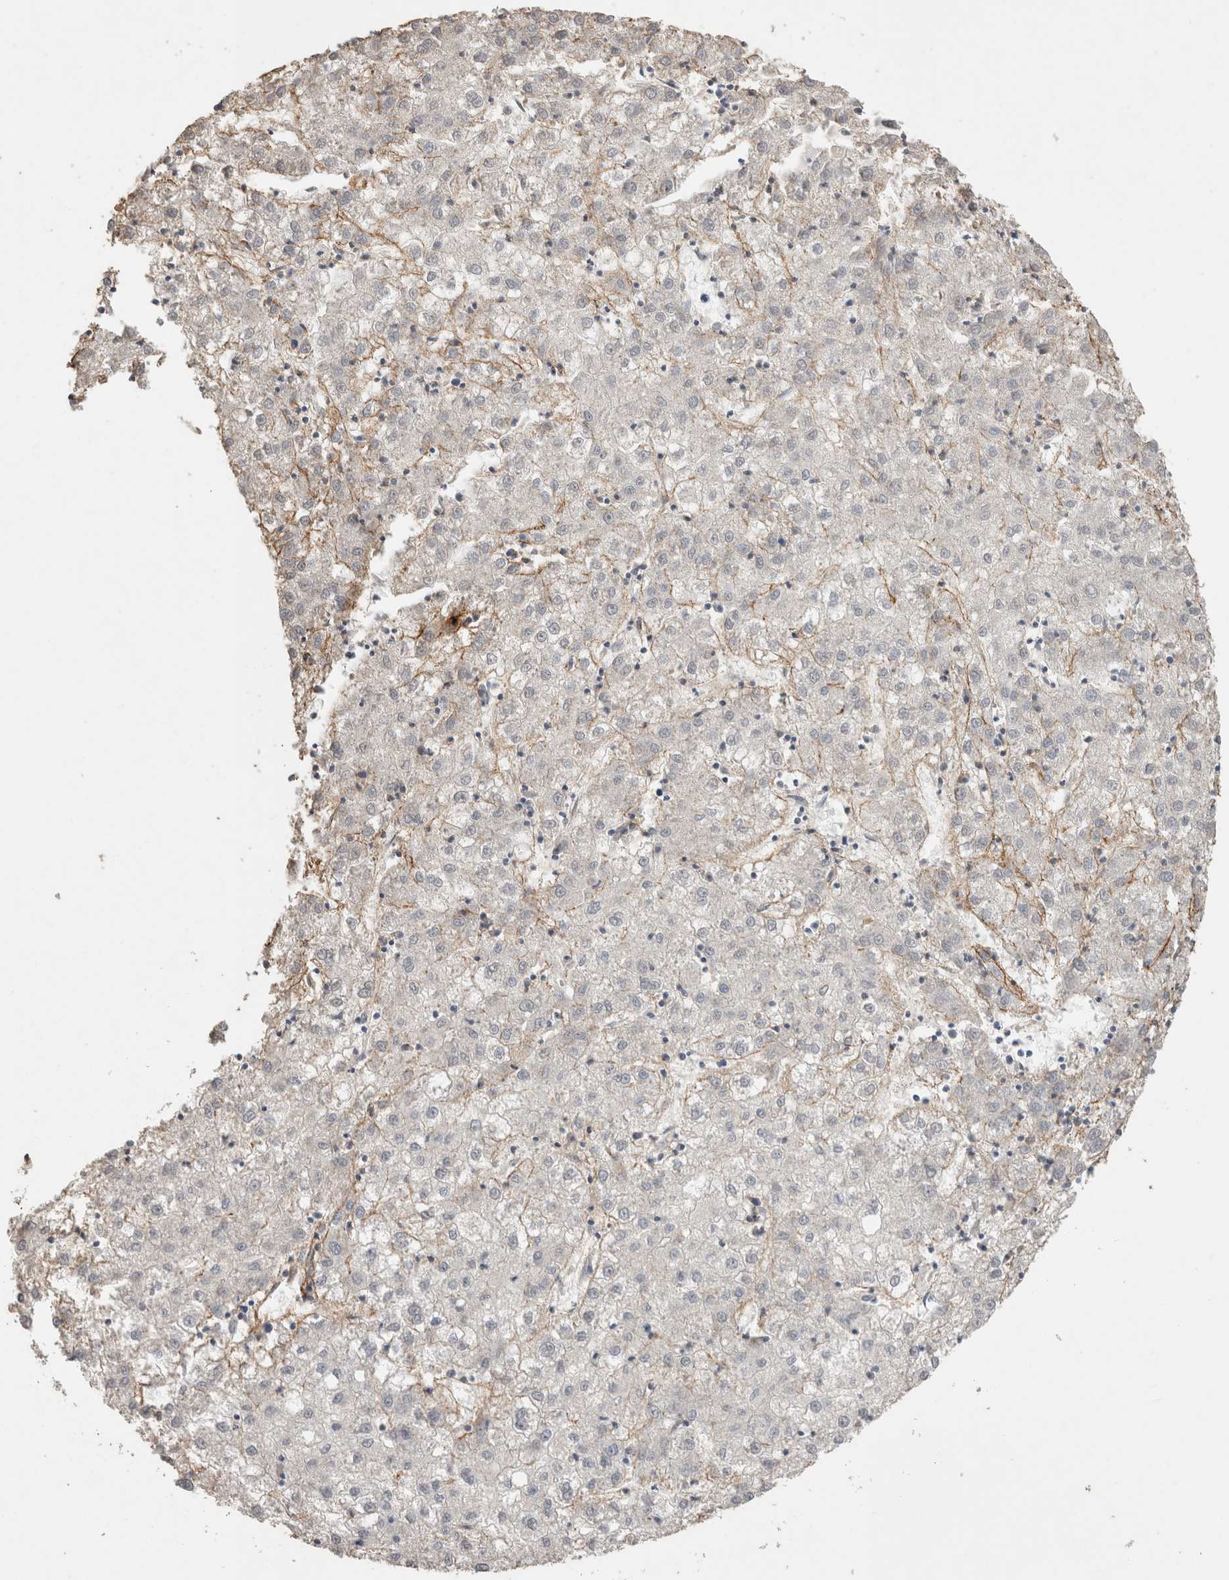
{"staining": {"intensity": "negative", "quantity": "none", "location": "none"}, "tissue": "liver cancer", "cell_type": "Tumor cells", "image_type": "cancer", "snomed": [{"axis": "morphology", "description": "Carcinoma, Hepatocellular, NOS"}, {"axis": "topography", "description": "Liver"}], "caption": "Tumor cells are negative for brown protein staining in hepatocellular carcinoma (liver). Brightfield microscopy of IHC stained with DAB (3,3'-diaminobenzidine) (brown) and hematoxylin (blue), captured at high magnification.", "gene": "C1QTNF5", "patient": {"sex": "male", "age": 72}}